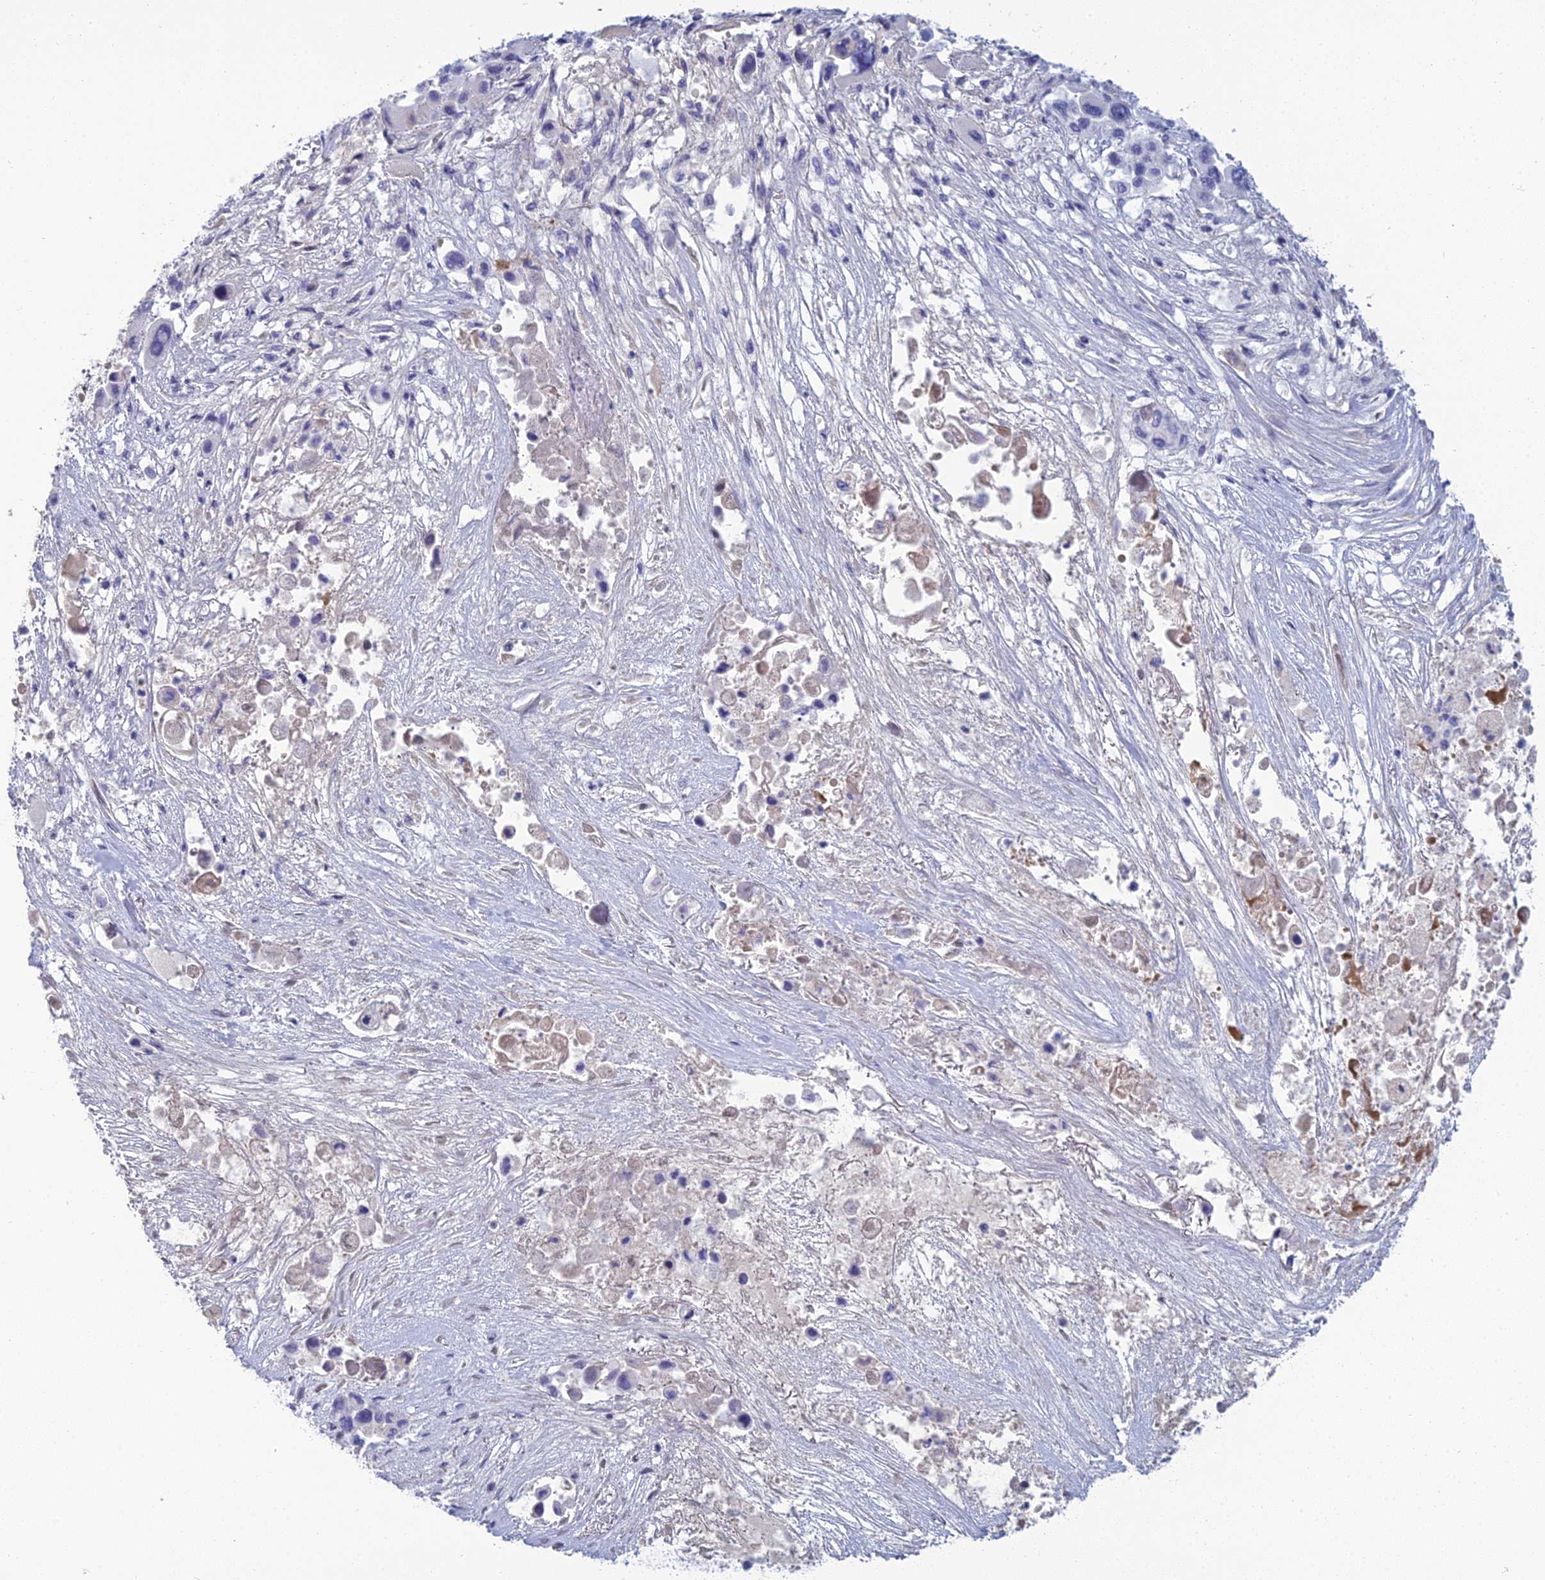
{"staining": {"intensity": "negative", "quantity": "none", "location": "none"}, "tissue": "pancreatic cancer", "cell_type": "Tumor cells", "image_type": "cancer", "snomed": [{"axis": "morphology", "description": "Adenocarcinoma, NOS"}, {"axis": "topography", "description": "Pancreas"}], "caption": "There is no significant positivity in tumor cells of pancreatic cancer. Brightfield microscopy of immunohistochemistry stained with DAB (brown) and hematoxylin (blue), captured at high magnification.", "gene": "MUC13", "patient": {"sex": "male", "age": 92}}